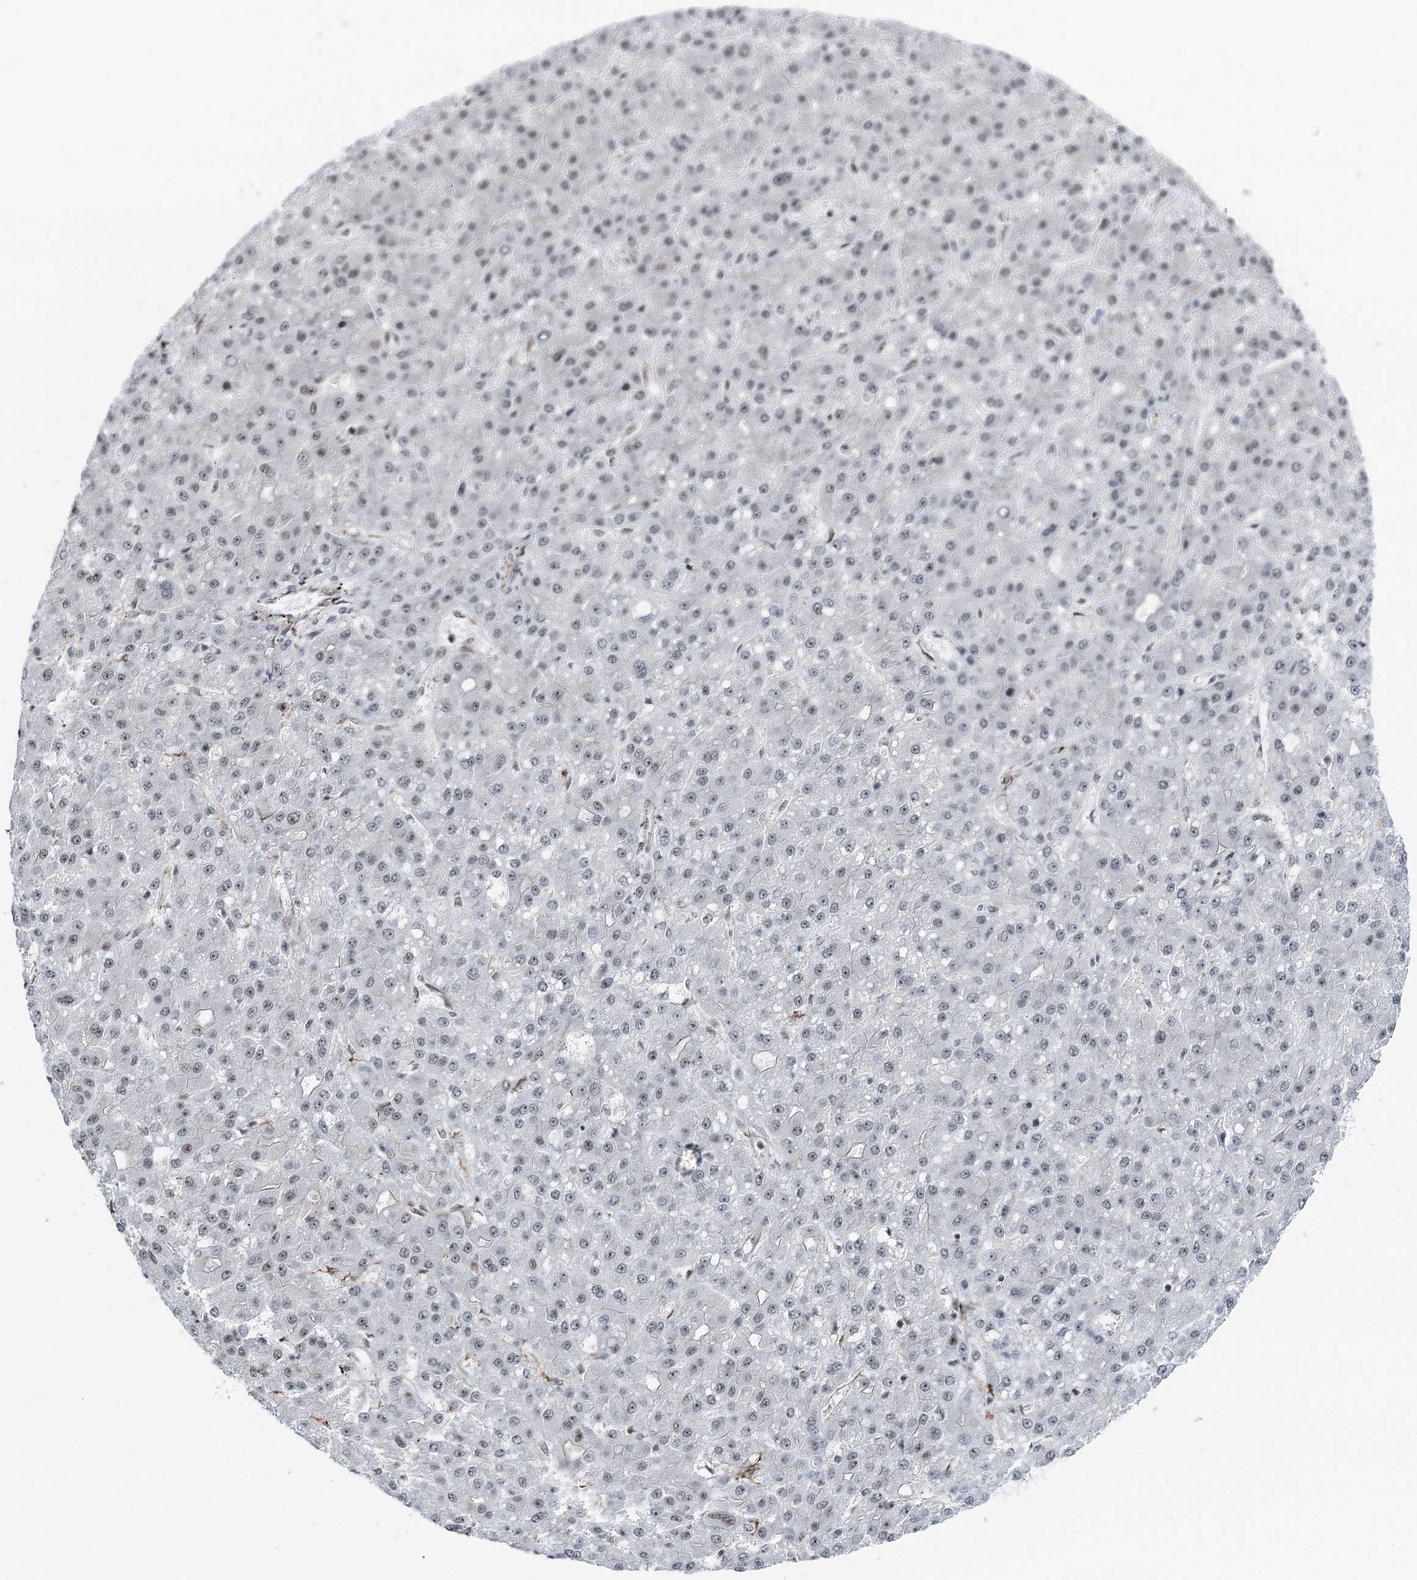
{"staining": {"intensity": "negative", "quantity": "none", "location": "none"}, "tissue": "liver cancer", "cell_type": "Tumor cells", "image_type": "cancer", "snomed": [{"axis": "morphology", "description": "Carcinoma, Hepatocellular, NOS"}, {"axis": "topography", "description": "Liver"}], "caption": "This is an IHC micrograph of liver hepatocellular carcinoma. There is no staining in tumor cells.", "gene": "POLR2H", "patient": {"sex": "male", "age": 67}}